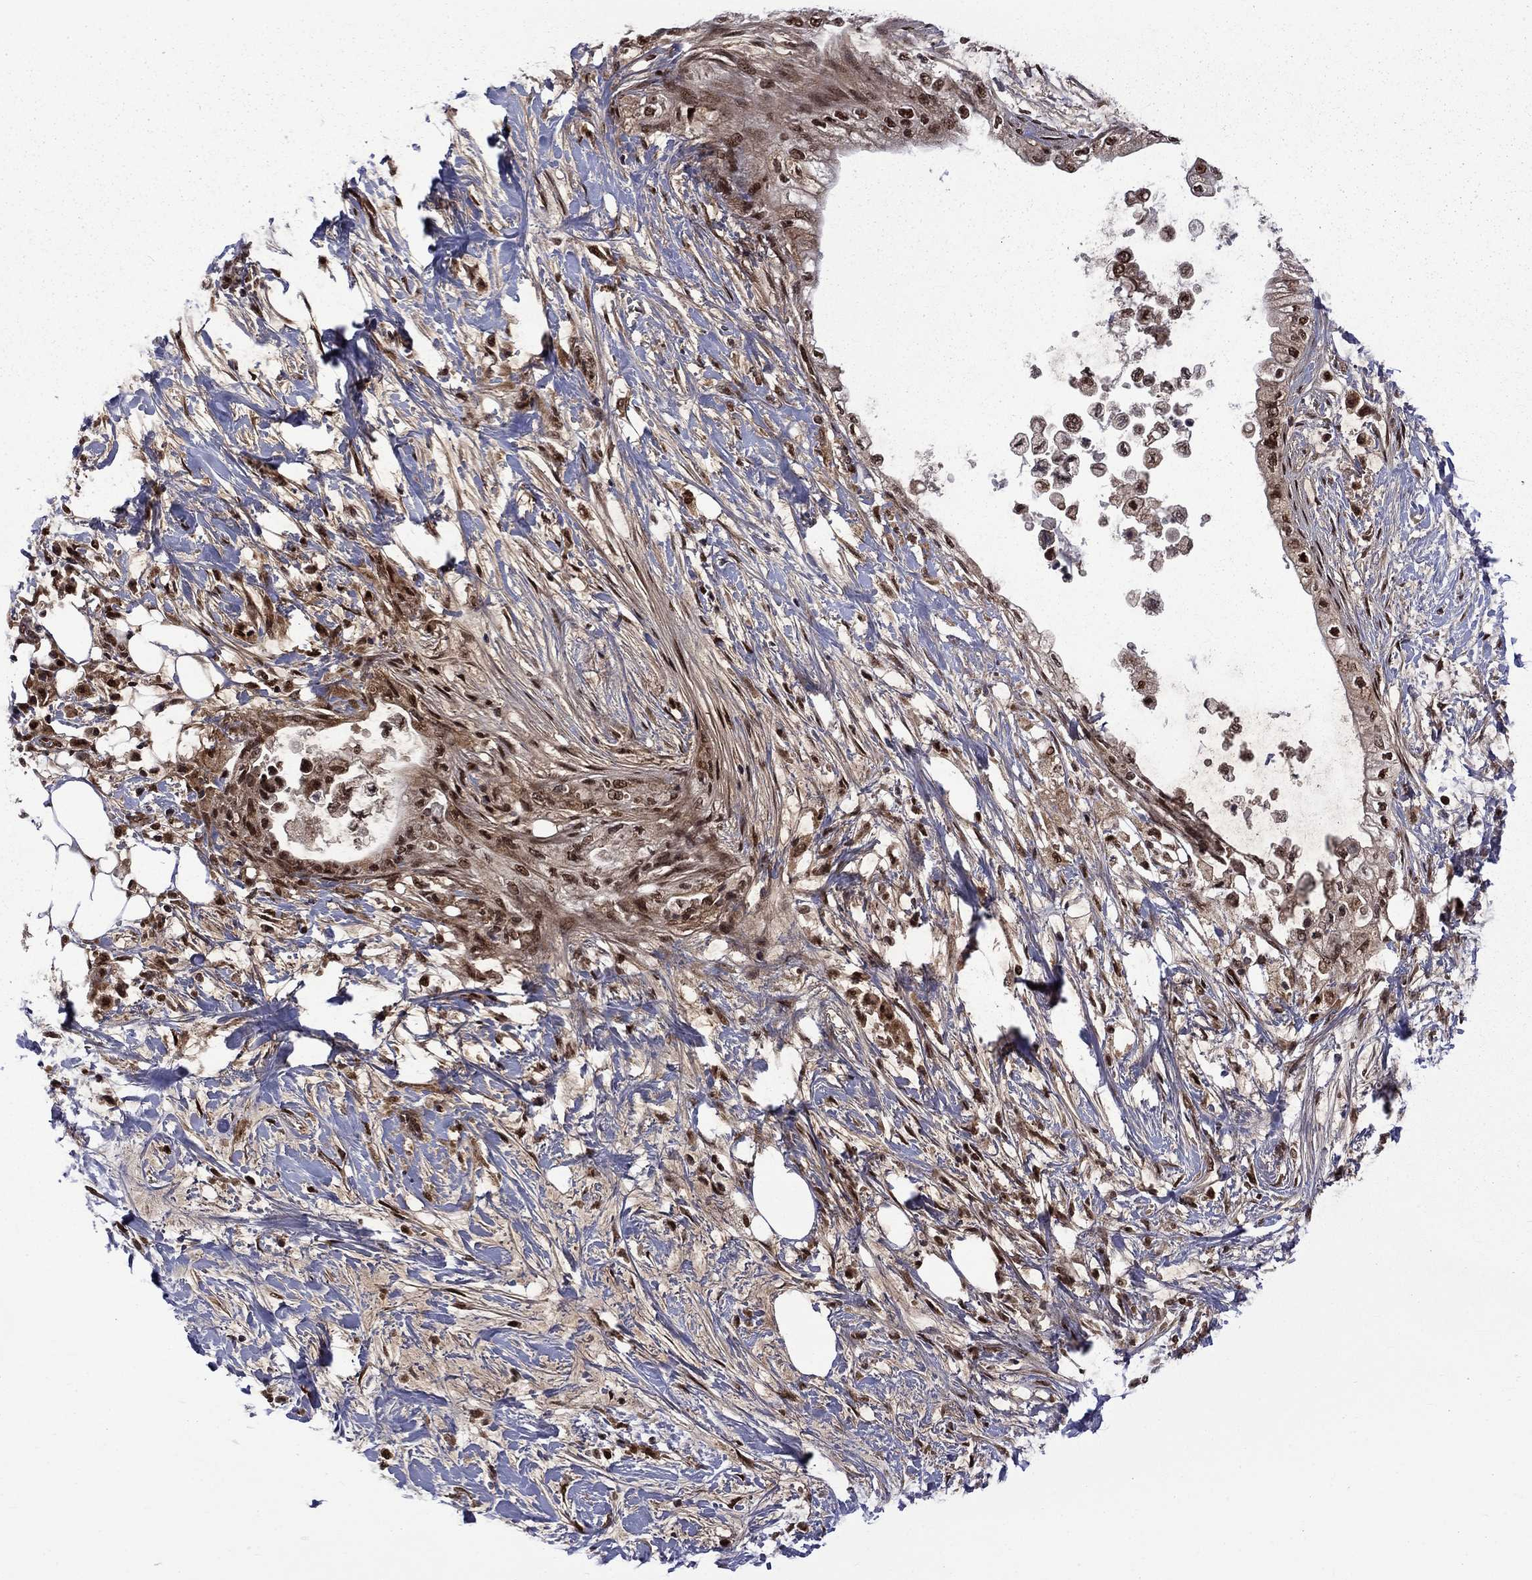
{"staining": {"intensity": "strong", "quantity": ">75%", "location": "nuclear"}, "tissue": "pancreatic cancer", "cell_type": "Tumor cells", "image_type": "cancer", "snomed": [{"axis": "morphology", "description": "Normal tissue, NOS"}, {"axis": "morphology", "description": "Adenocarcinoma, NOS"}, {"axis": "topography", "description": "Pancreas"}, {"axis": "topography", "description": "Duodenum"}], "caption": "Tumor cells show high levels of strong nuclear expression in approximately >75% of cells in human pancreatic cancer (adenocarcinoma).", "gene": "KPNA3", "patient": {"sex": "female", "age": 60}}